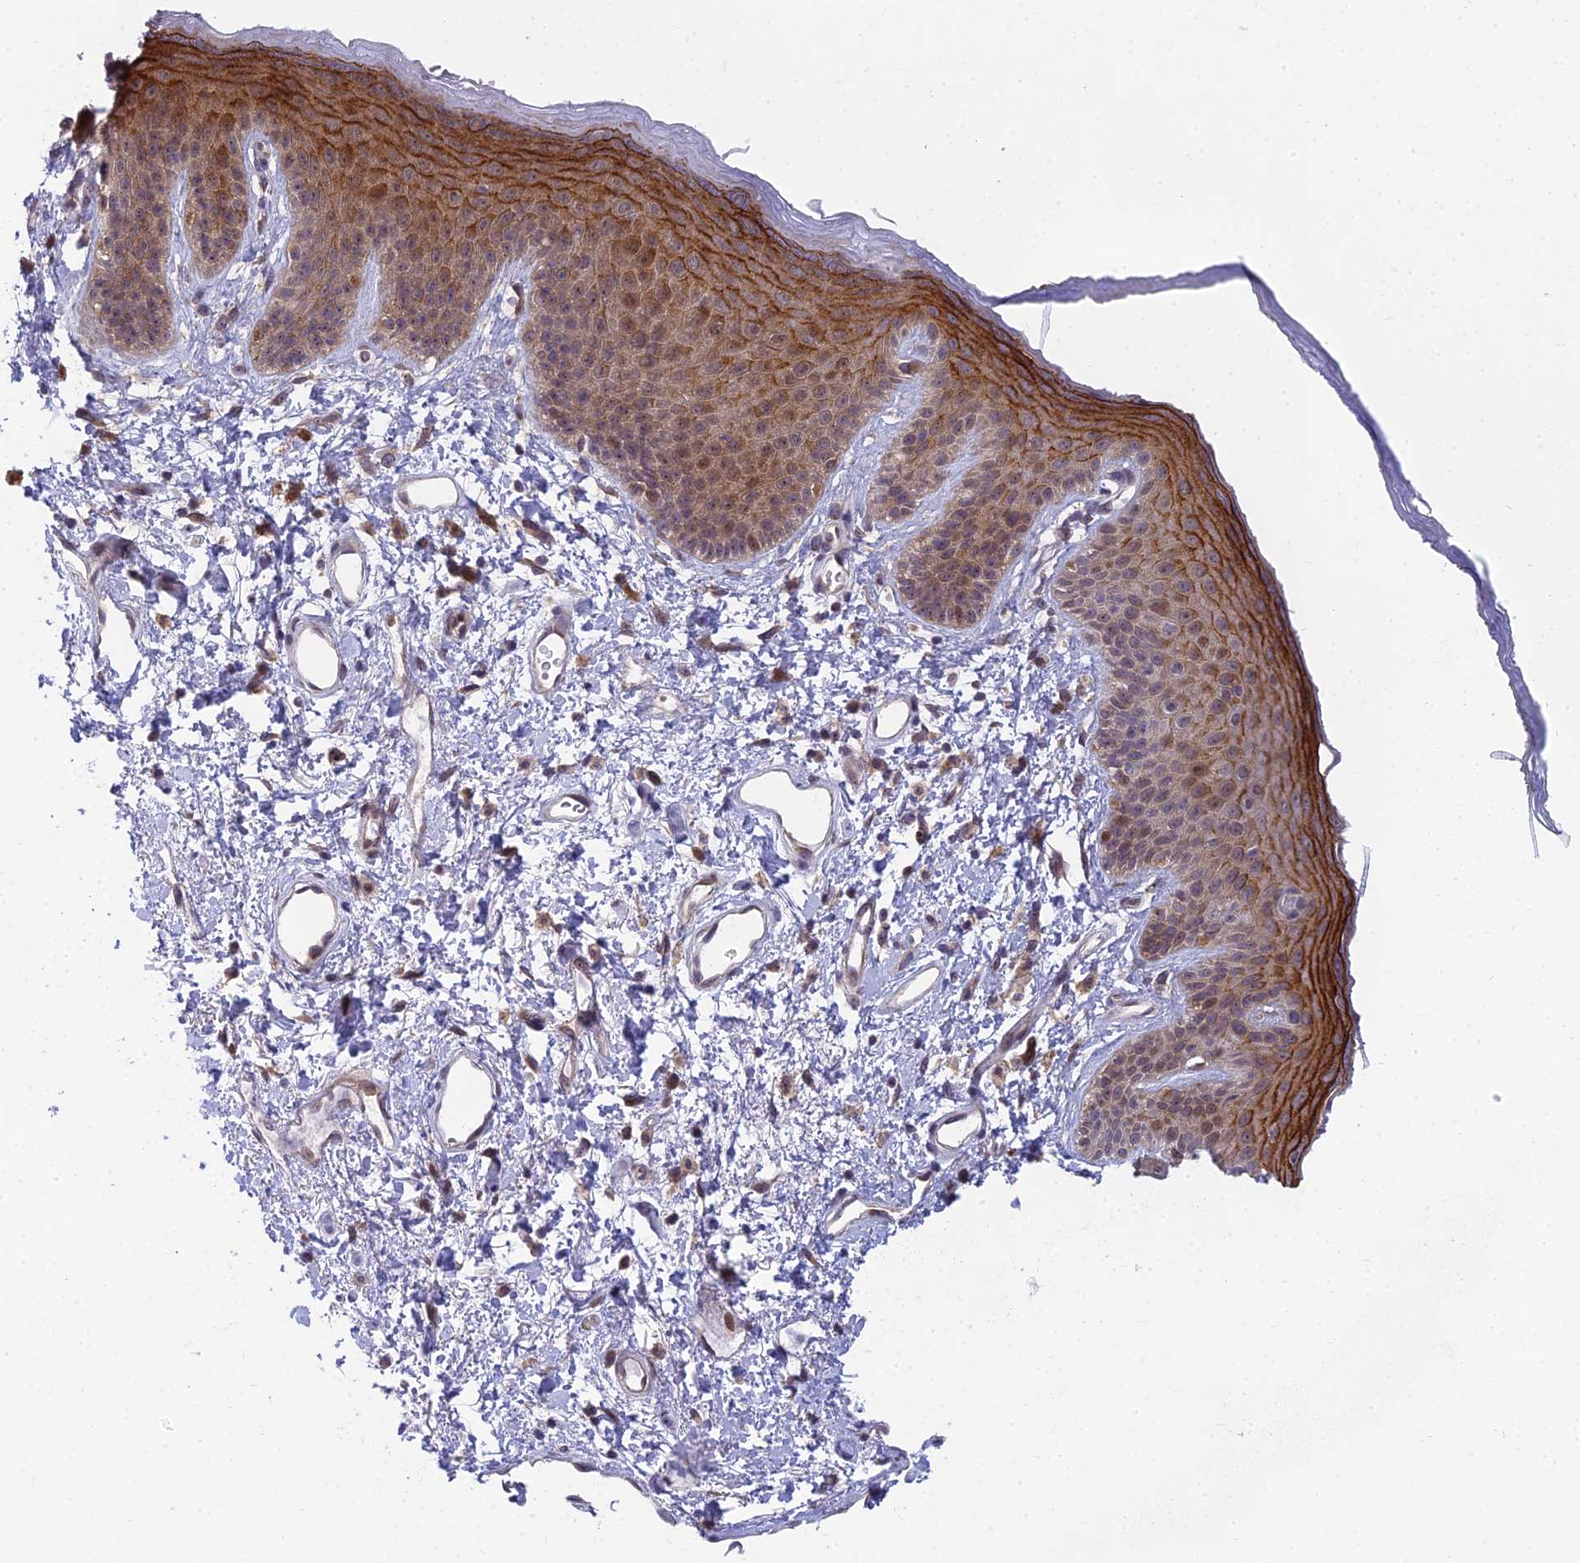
{"staining": {"intensity": "strong", "quantity": "25%-75%", "location": "cytoplasmic/membranous,nuclear"}, "tissue": "skin", "cell_type": "Epidermal cells", "image_type": "normal", "snomed": [{"axis": "morphology", "description": "Normal tissue, NOS"}, {"axis": "topography", "description": "Anal"}], "caption": "Strong cytoplasmic/membranous,nuclear staining for a protein is identified in approximately 25%-75% of epidermal cells of unremarkable skin using immunohistochemistry.", "gene": "DTX2", "patient": {"sex": "female", "age": 46}}